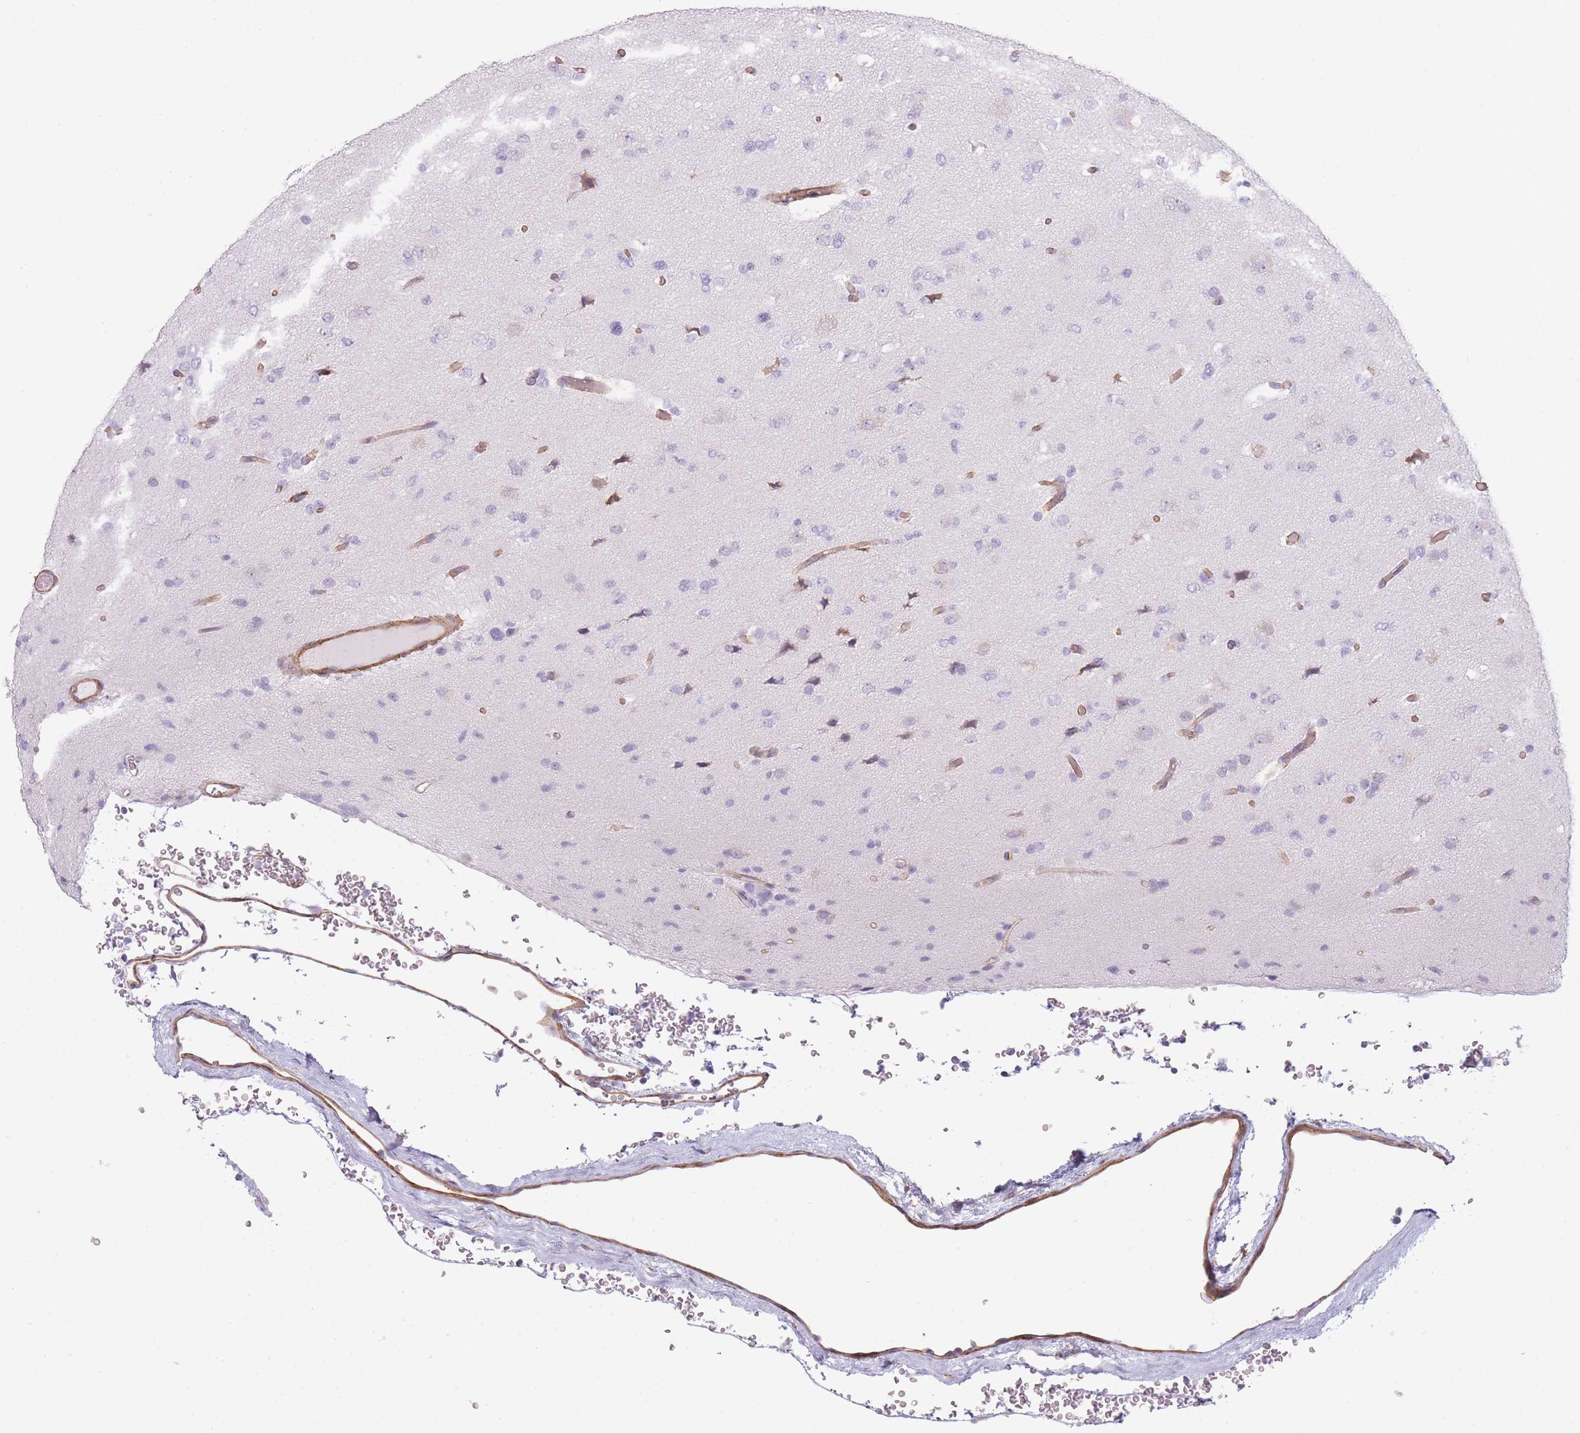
{"staining": {"intensity": "negative", "quantity": "none", "location": "none"}, "tissue": "glioma", "cell_type": "Tumor cells", "image_type": "cancer", "snomed": [{"axis": "morphology", "description": "Glioma, malignant, Low grade"}, {"axis": "topography", "description": "Brain"}], "caption": "IHC histopathology image of human malignant glioma (low-grade) stained for a protein (brown), which displays no staining in tumor cells. (DAB IHC visualized using brightfield microscopy, high magnification).", "gene": "OR6B3", "patient": {"sex": "female", "age": 22}}